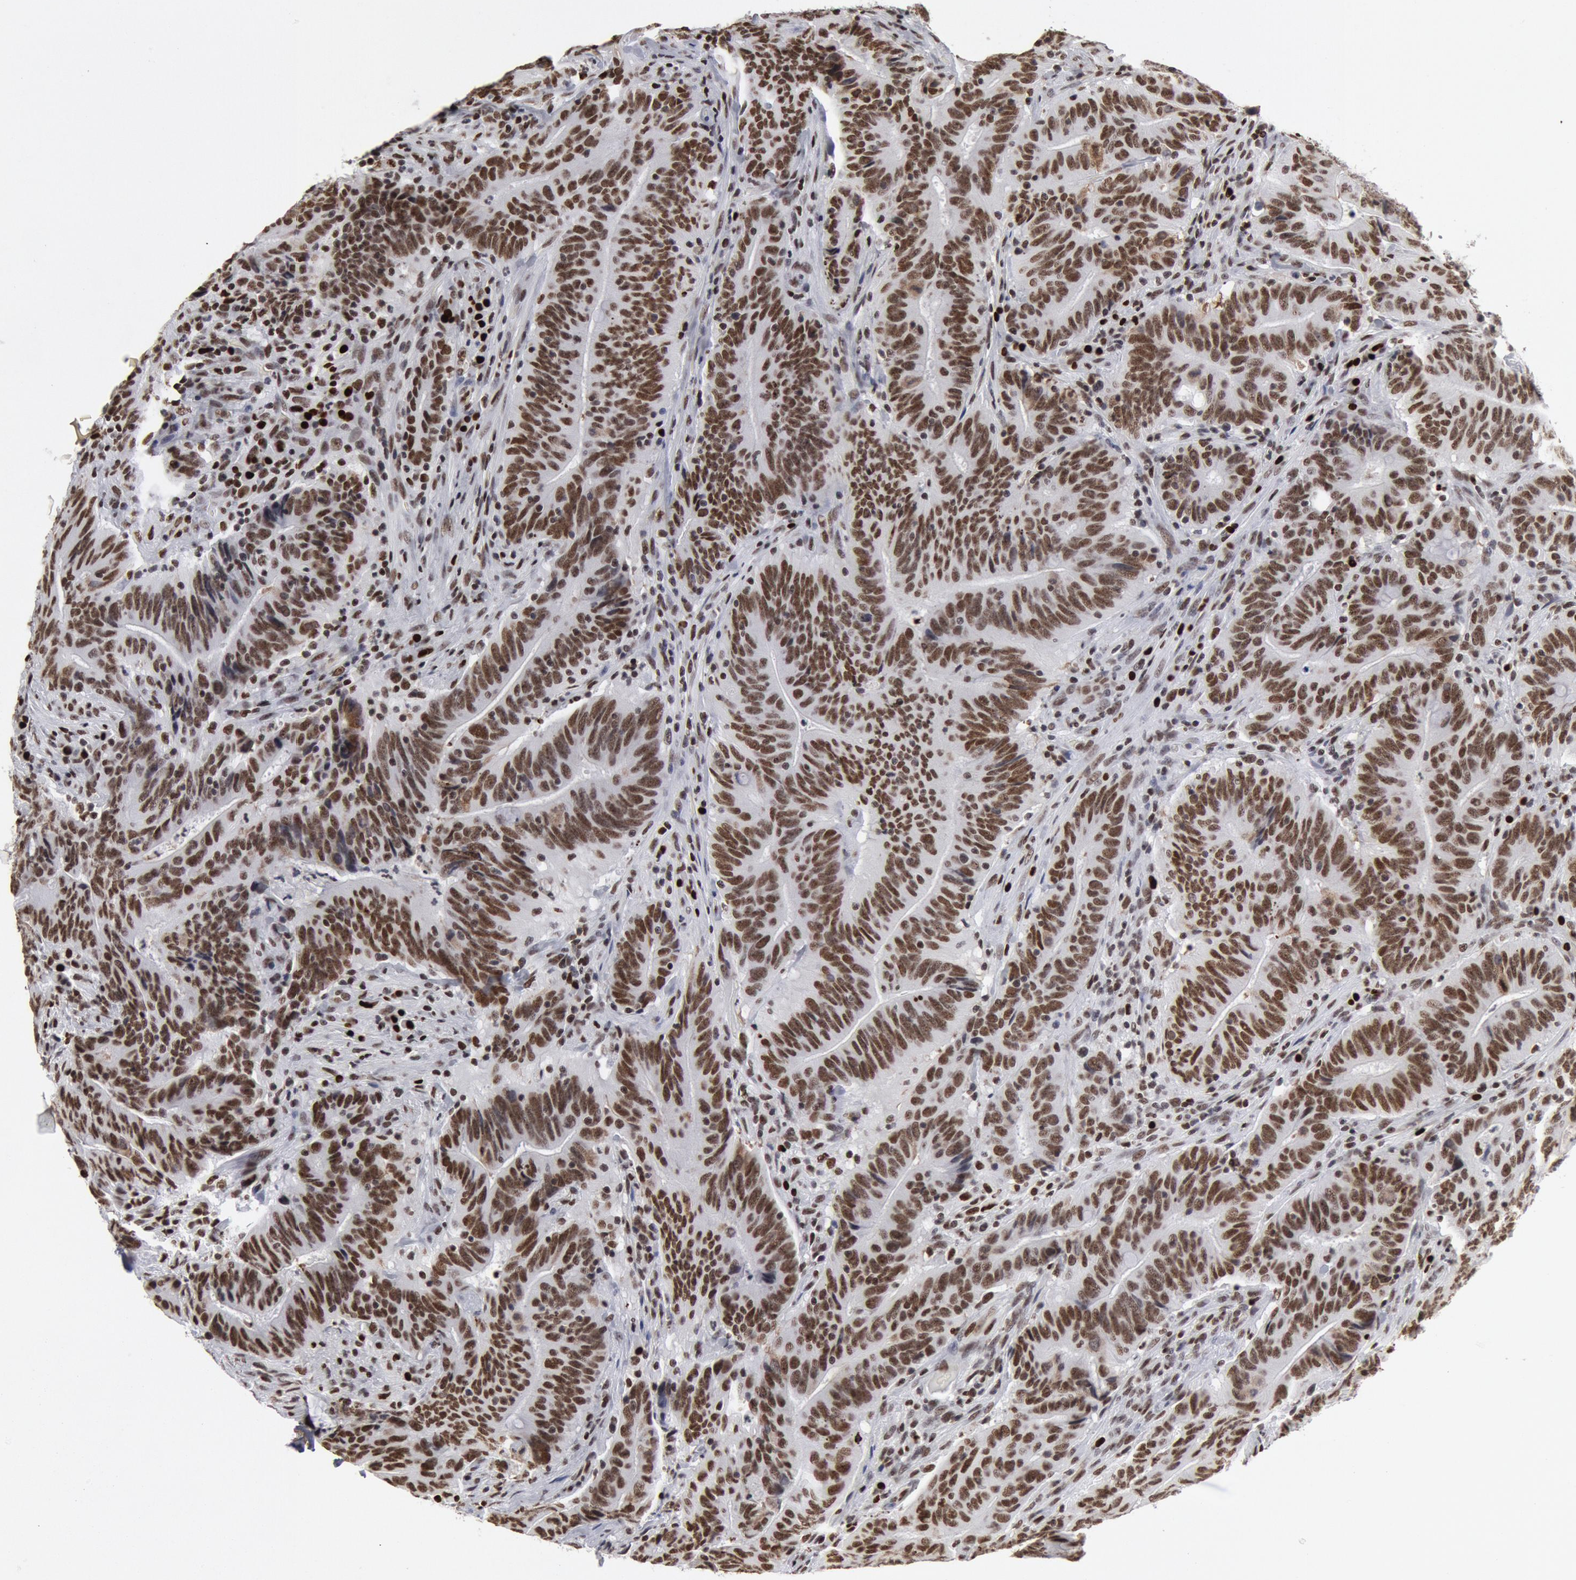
{"staining": {"intensity": "strong", "quantity": ">75%", "location": "nuclear"}, "tissue": "colorectal cancer", "cell_type": "Tumor cells", "image_type": "cancer", "snomed": [{"axis": "morphology", "description": "Adenocarcinoma, NOS"}, {"axis": "topography", "description": "Colon"}], "caption": "Human adenocarcinoma (colorectal) stained with a protein marker exhibits strong staining in tumor cells.", "gene": "SUB1", "patient": {"sex": "male", "age": 54}}